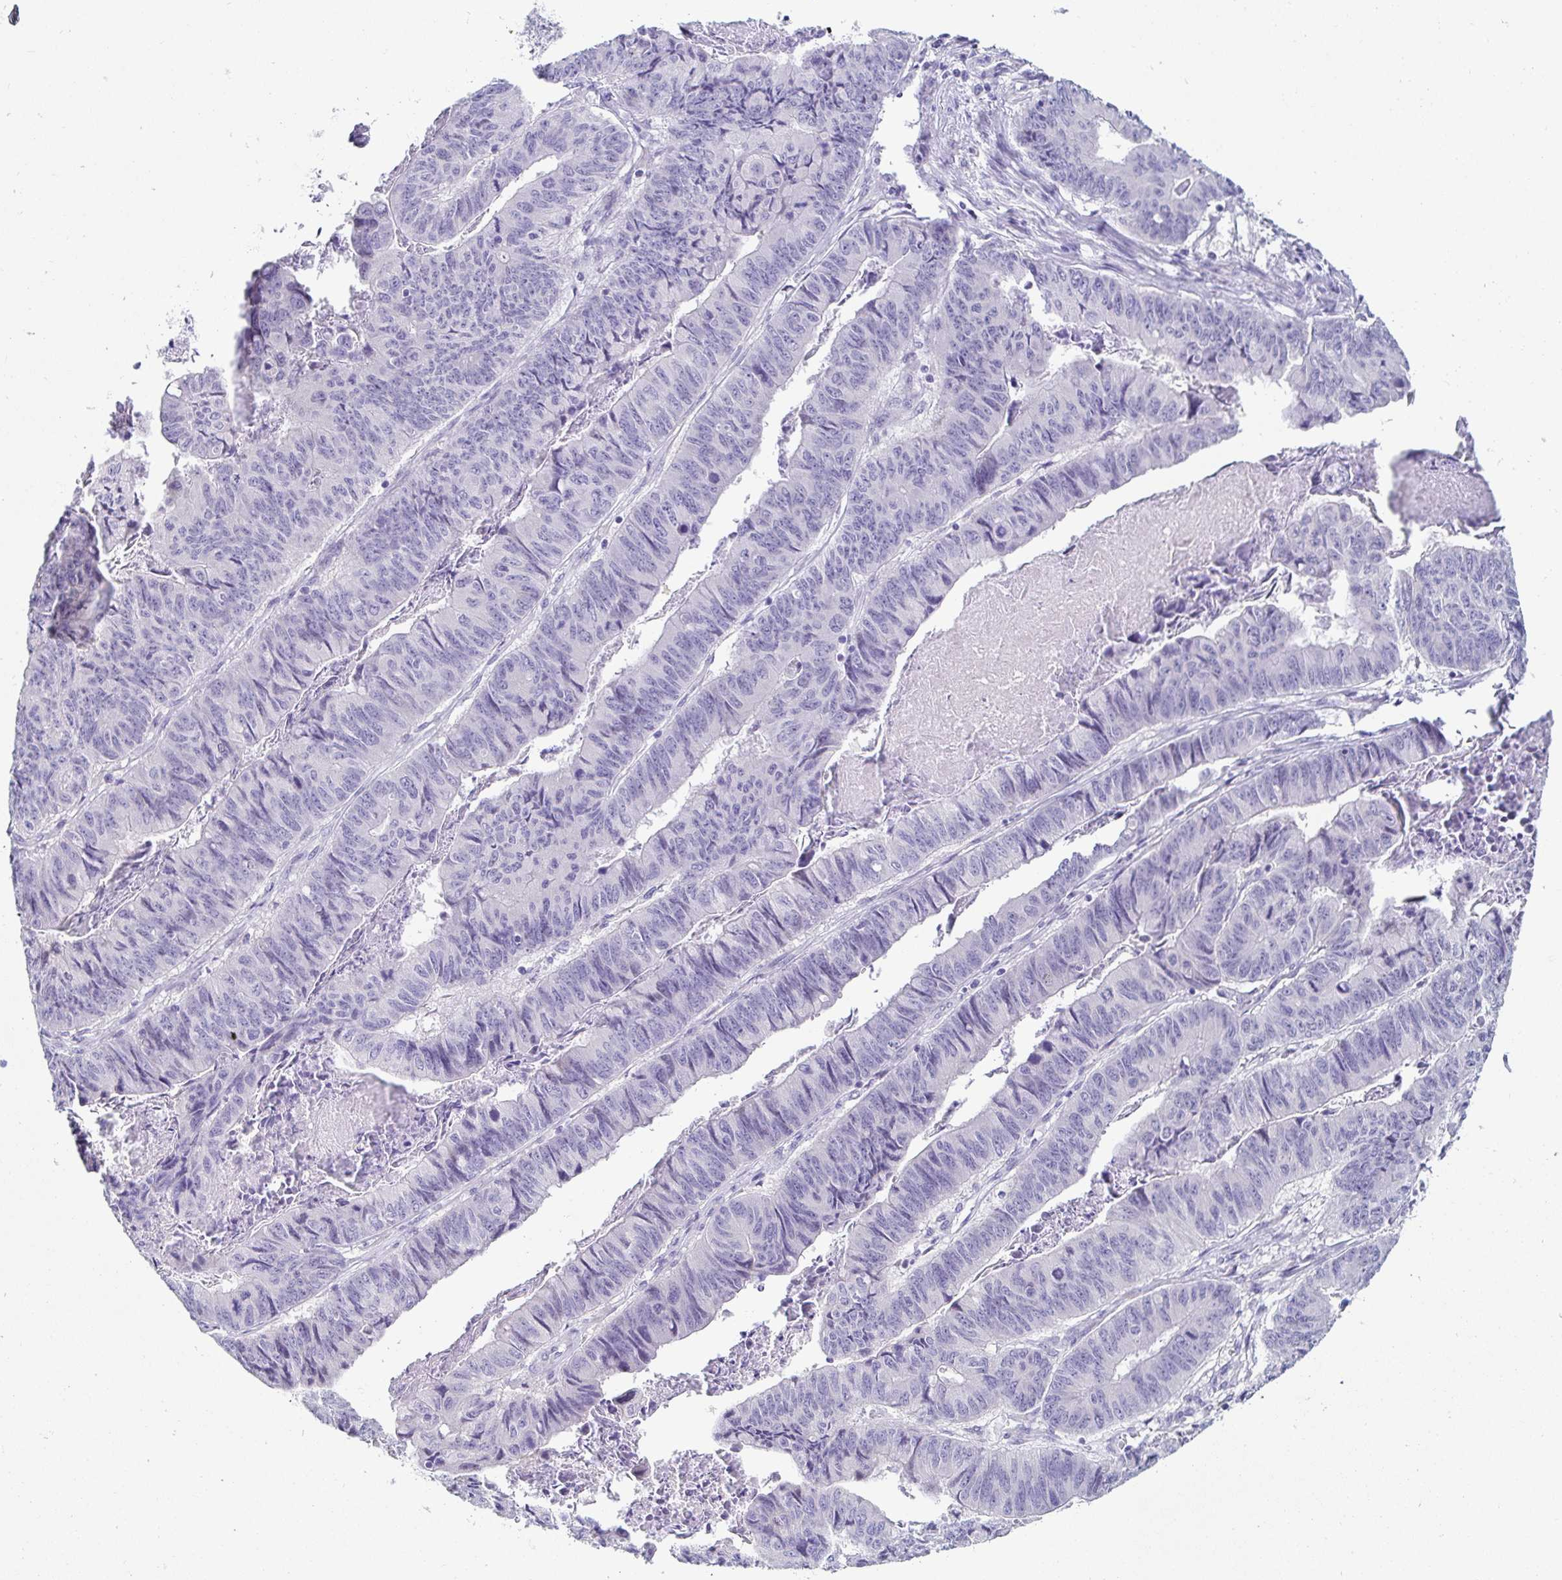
{"staining": {"intensity": "negative", "quantity": "none", "location": "none"}, "tissue": "stomach cancer", "cell_type": "Tumor cells", "image_type": "cancer", "snomed": [{"axis": "morphology", "description": "Adenocarcinoma, NOS"}, {"axis": "topography", "description": "Stomach, lower"}], "caption": "Adenocarcinoma (stomach) stained for a protein using immunohistochemistry reveals no expression tumor cells.", "gene": "C4orf17", "patient": {"sex": "male", "age": 77}}